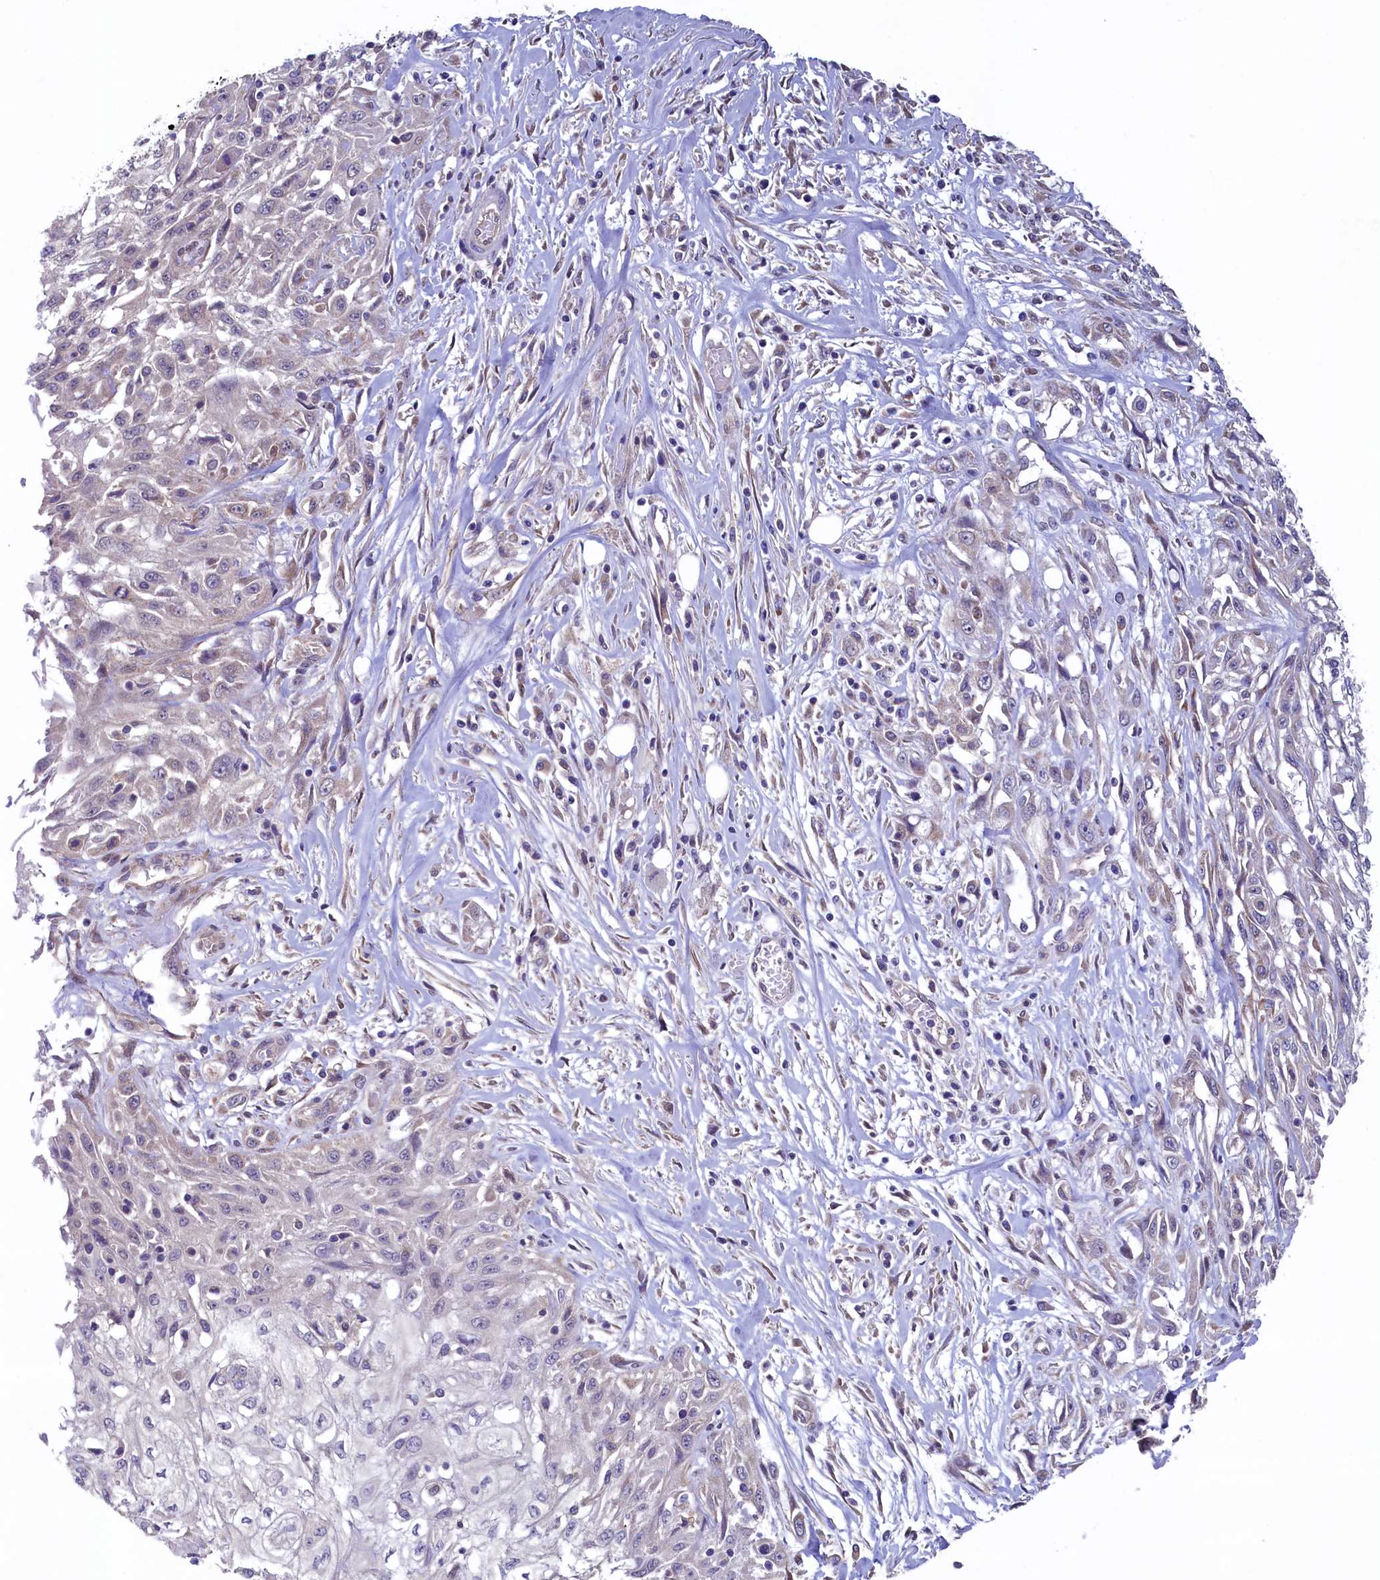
{"staining": {"intensity": "weak", "quantity": "<25%", "location": "cytoplasmic/membranous"}, "tissue": "skin cancer", "cell_type": "Tumor cells", "image_type": "cancer", "snomed": [{"axis": "morphology", "description": "Squamous cell carcinoma, NOS"}, {"axis": "morphology", "description": "Squamous cell carcinoma, metastatic, NOS"}, {"axis": "topography", "description": "Skin"}, {"axis": "topography", "description": "Lymph node"}], "caption": "An image of human skin cancer (squamous cell carcinoma) is negative for staining in tumor cells.", "gene": "SPATA2L", "patient": {"sex": "male", "age": 75}}